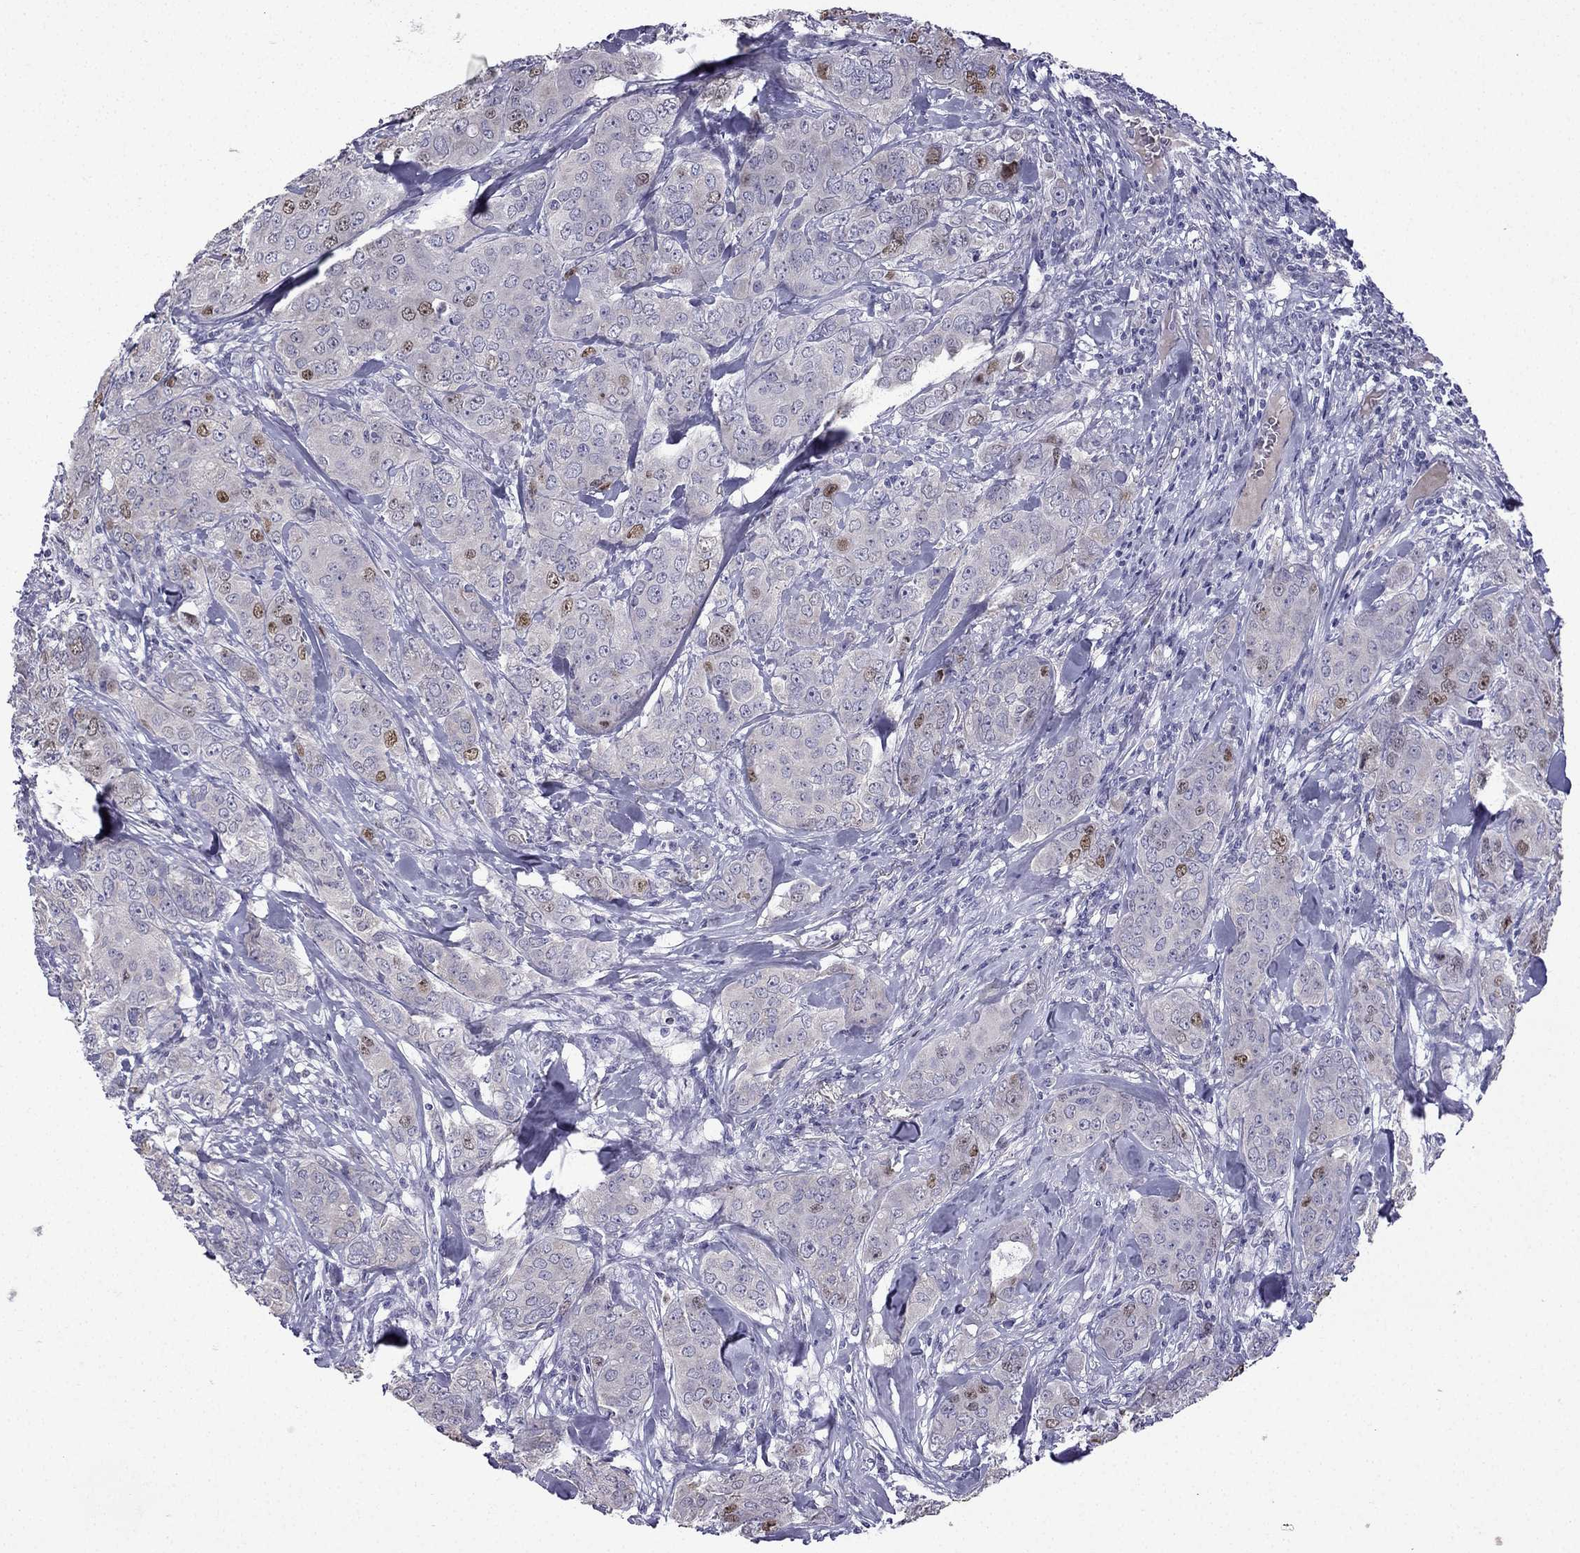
{"staining": {"intensity": "moderate", "quantity": "<25%", "location": "nuclear"}, "tissue": "breast cancer", "cell_type": "Tumor cells", "image_type": "cancer", "snomed": [{"axis": "morphology", "description": "Duct carcinoma"}, {"axis": "topography", "description": "Breast"}], "caption": "IHC image of neoplastic tissue: breast intraductal carcinoma stained using IHC exhibits low levels of moderate protein expression localized specifically in the nuclear of tumor cells, appearing as a nuclear brown color.", "gene": "UHRF1", "patient": {"sex": "female", "age": 43}}